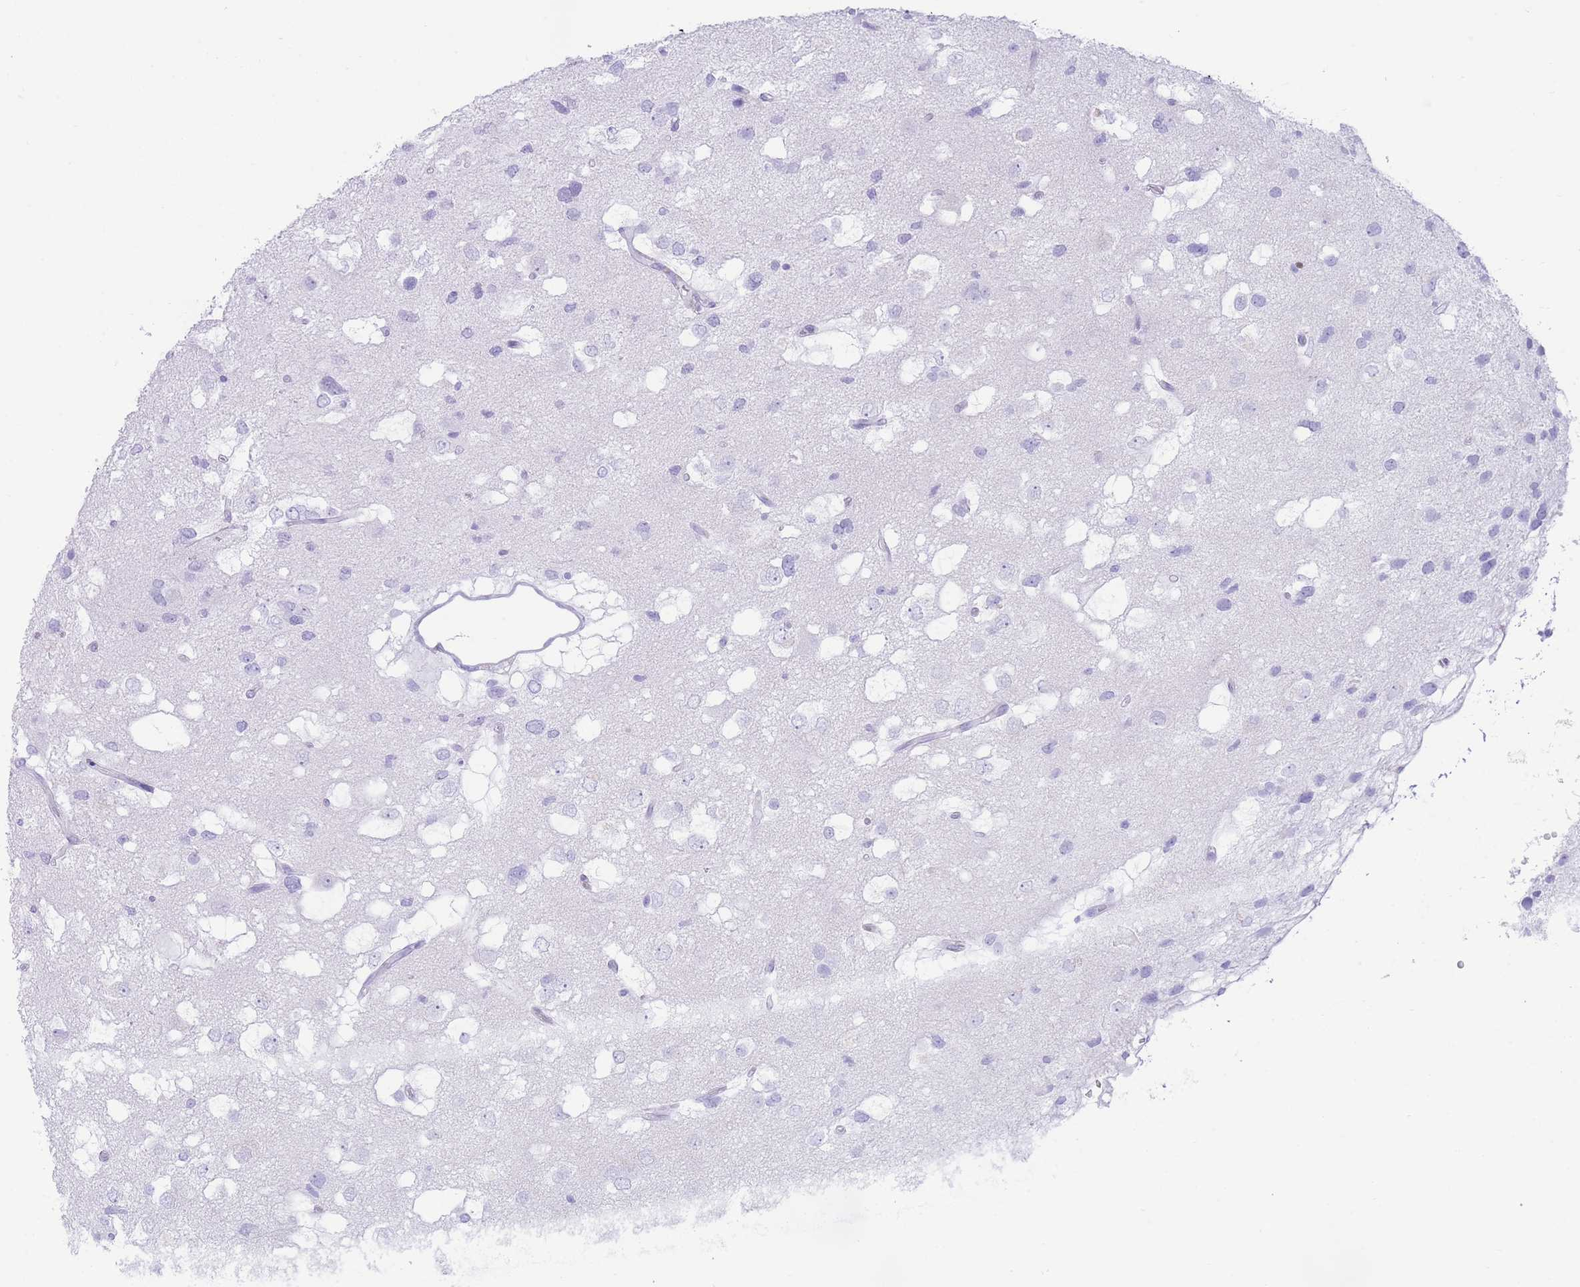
{"staining": {"intensity": "negative", "quantity": "none", "location": "none"}, "tissue": "glioma", "cell_type": "Tumor cells", "image_type": "cancer", "snomed": [{"axis": "morphology", "description": "Glioma, malignant, High grade"}, {"axis": "topography", "description": "Brain"}], "caption": "Immunohistochemical staining of human glioma shows no significant positivity in tumor cells.", "gene": "ELOA2", "patient": {"sex": "male", "age": 53}}